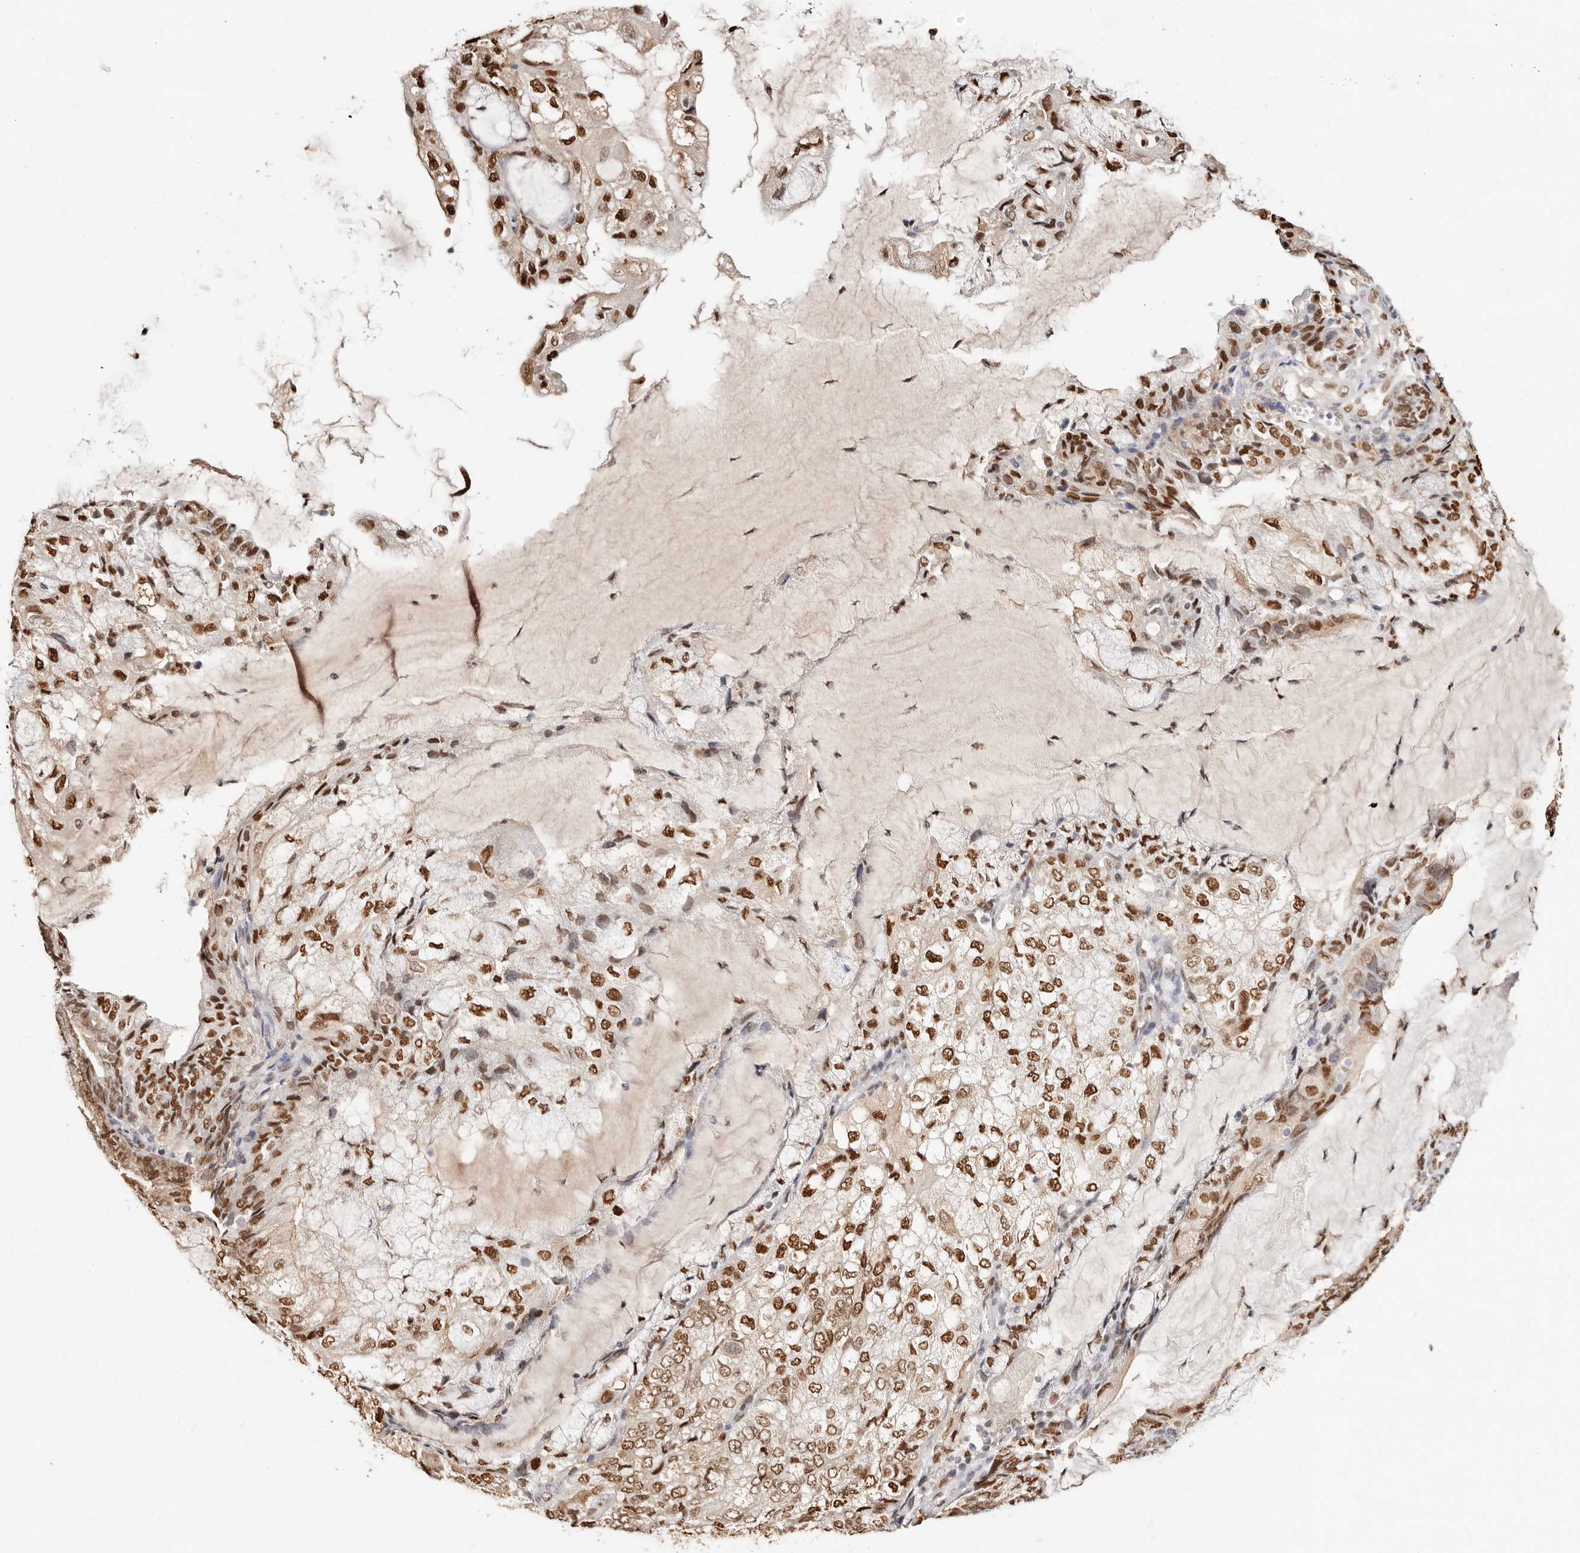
{"staining": {"intensity": "moderate", "quantity": ">75%", "location": "nuclear"}, "tissue": "endometrial cancer", "cell_type": "Tumor cells", "image_type": "cancer", "snomed": [{"axis": "morphology", "description": "Adenocarcinoma, NOS"}, {"axis": "topography", "description": "Endometrium"}], "caption": "DAB immunohistochemical staining of adenocarcinoma (endometrial) exhibits moderate nuclear protein expression in approximately >75% of tumor cells.", "gene": "TKT", "patient": {"sex": "female", "age": 81}}